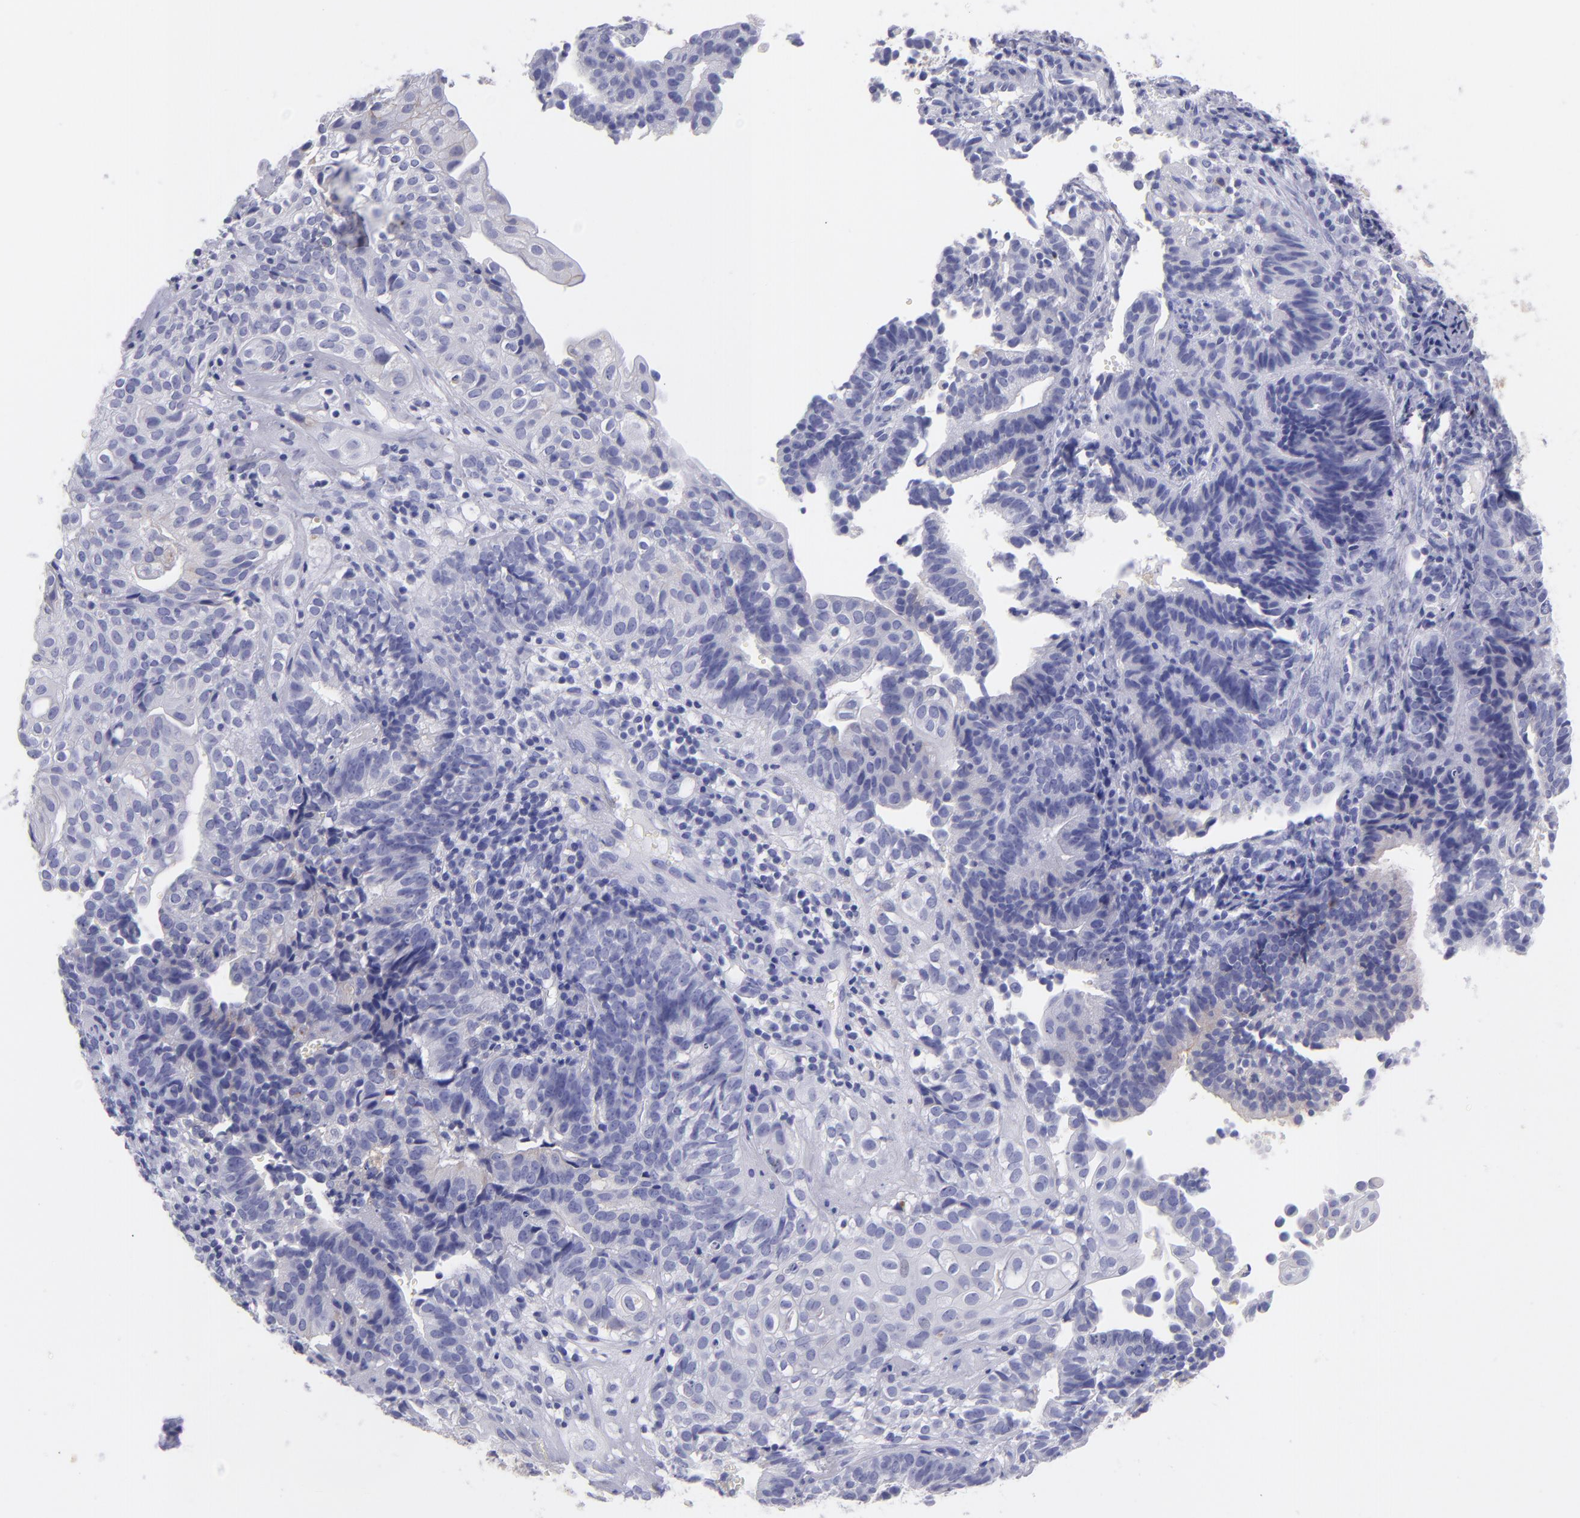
{"staining": {"intensity": "negative", "quantity": "none", "location": "none"}, "tissue": "cervical cancer", "cell_type": "Tumor cells", "image_type": "cancer", "snomed": [{"axis": "morphology", "description": "Adenocarcinoma, NOS"}, {"axis": "topography", "description": "Cervix"}], "caption": "Protein analysis of cervical cancer (adenocarcinoma) exhibits no significant expression in tumor cells.", "gene": "CD82", "patient": {"sex": "female", "age": 60}}